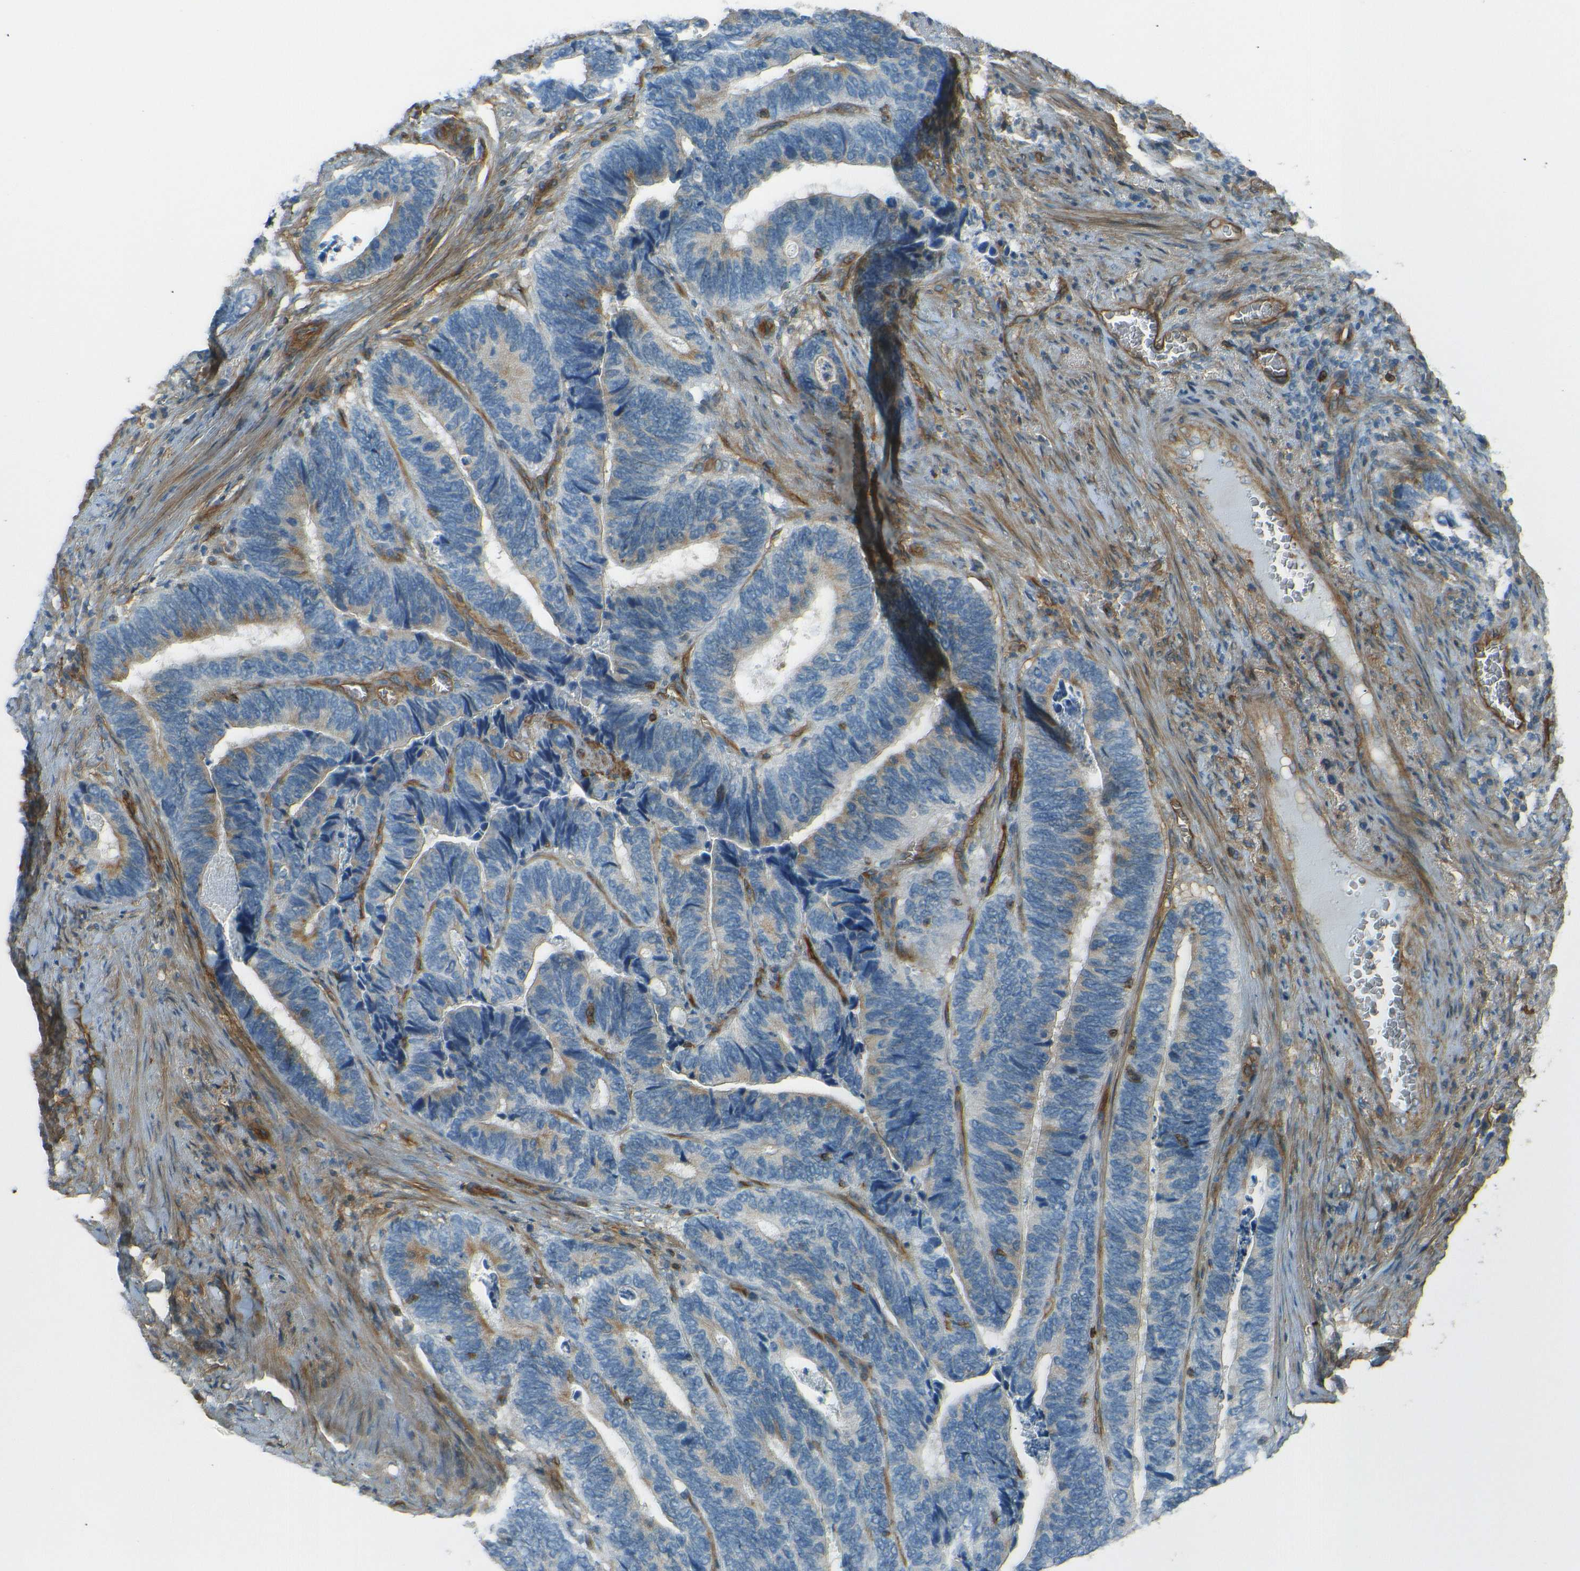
{"staining": {"intensity": "moderate", "quantity": "25%-75%", "location": "cytoplasmic/membranous"}, "tissue": "colorectal cancer", "cell_type": "Tumor cells", "image_type": "cancer", "snomed": [{"axis": "morphology", "description": "Adenocarcinoma, NOS"}, {"axis": "topography", "description": "Colon"}], "caption": "This photomicrograph shows immunohistochemistry (IHC) staining of colorectal cancer, with medium moderate cytoplasmic/membranous staining in about 25%-75% of tumor cells.", "gene": "ENTPD1", "patient": {"sex": "male", "age": 72}}